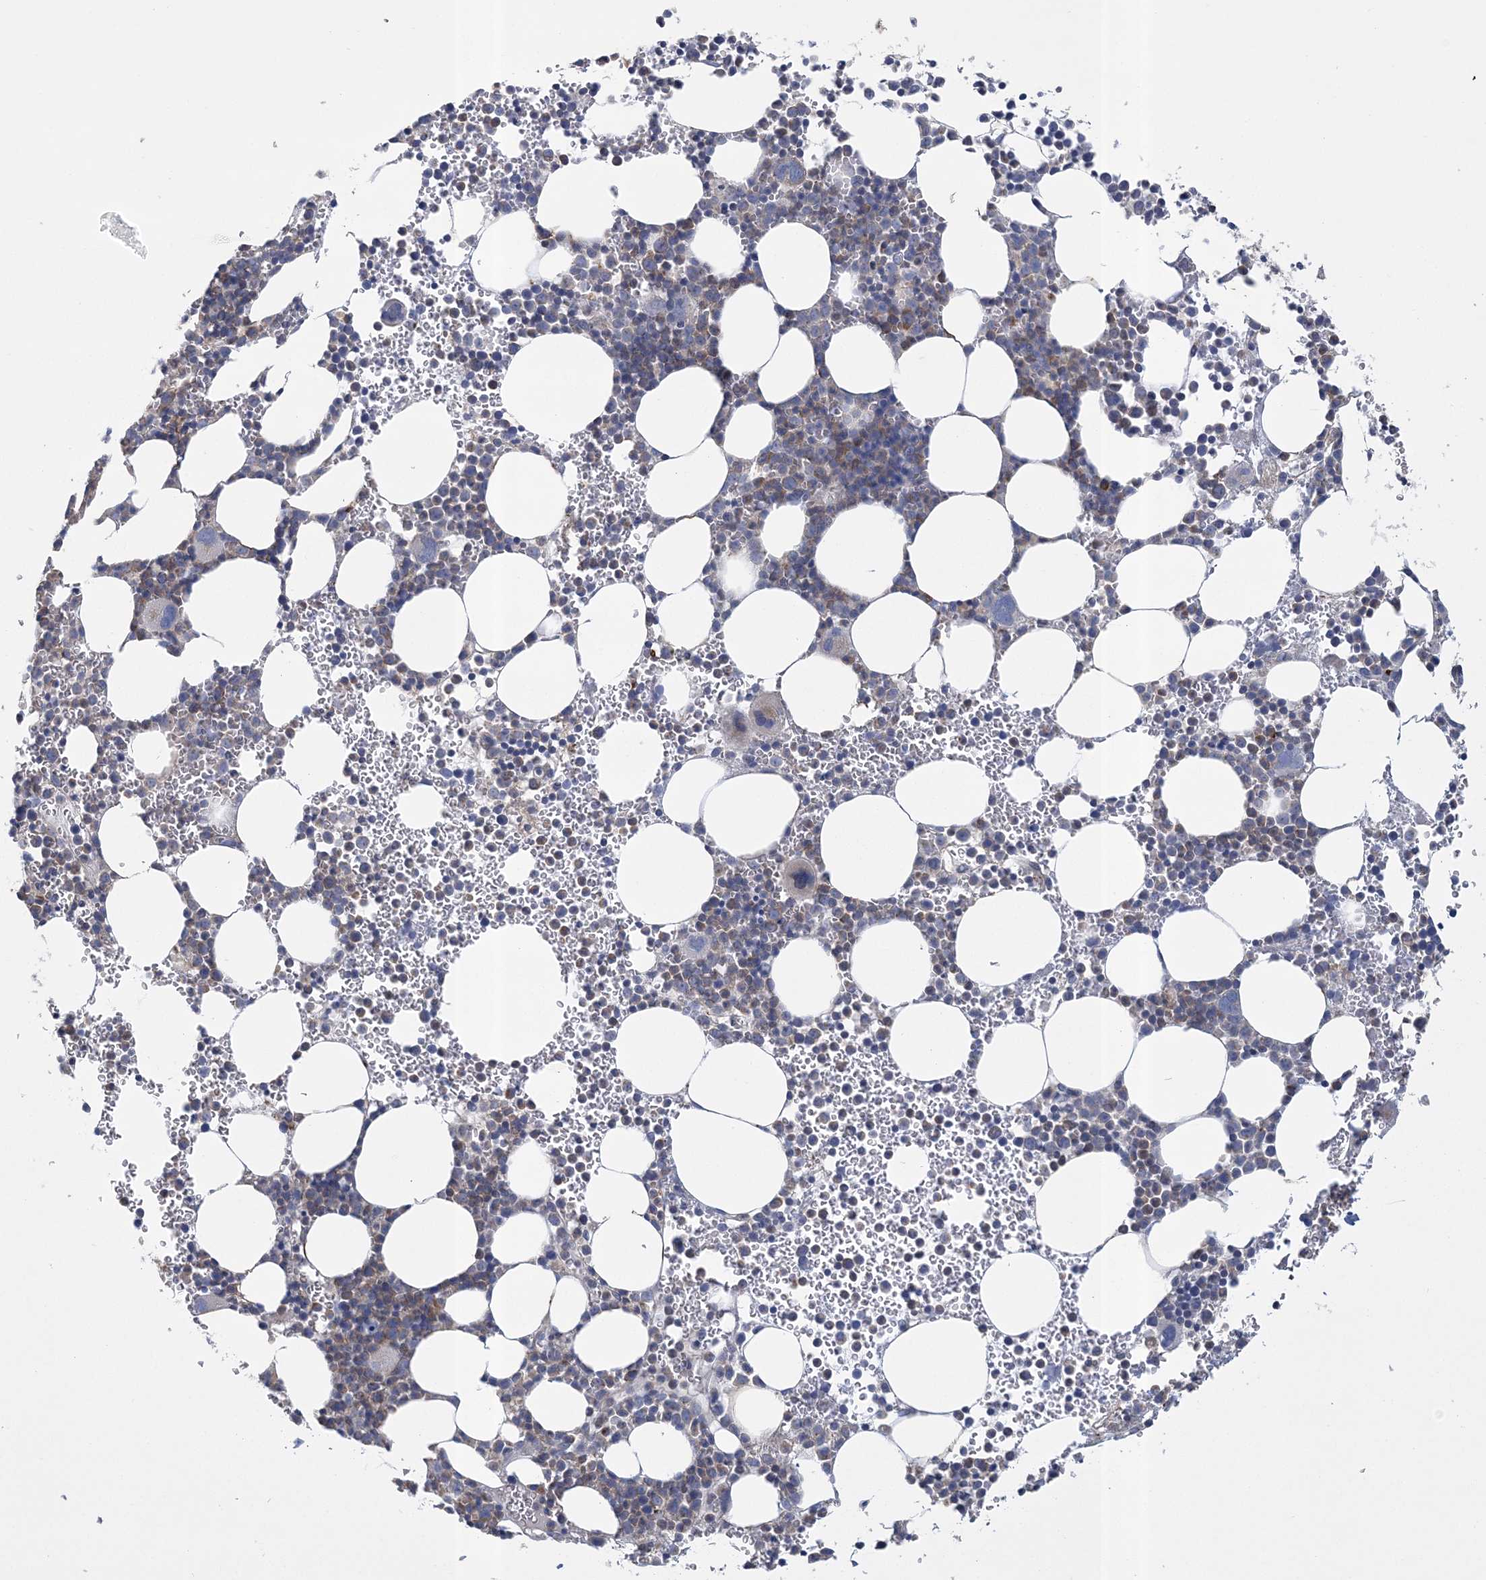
{"staining": {"intensity": "moderate", "quantity": "<25%", "location": "cytoplasmic/membranous"}, "tissue": "bone marrow", "cell_type": "Hematopoietic cells", "image_type": "normal", "snomed": [{"axis": "morphology", "description": "Normal tissue, NOS"}, {"axis": "topography", "description": "Bone marrow"}], "caption": "The image demonstrates staining of benign bone marrow, revealing moderate cytoplasmic/membranous protein positivity (brown color) within hematopoietic cells. (Stains: DAB in brown, nuclei in blue, Microscopy: brightfield microscopy at high magnification).", "gene": "ARSJ", "patient": {"sex": "female", "age": 78}}